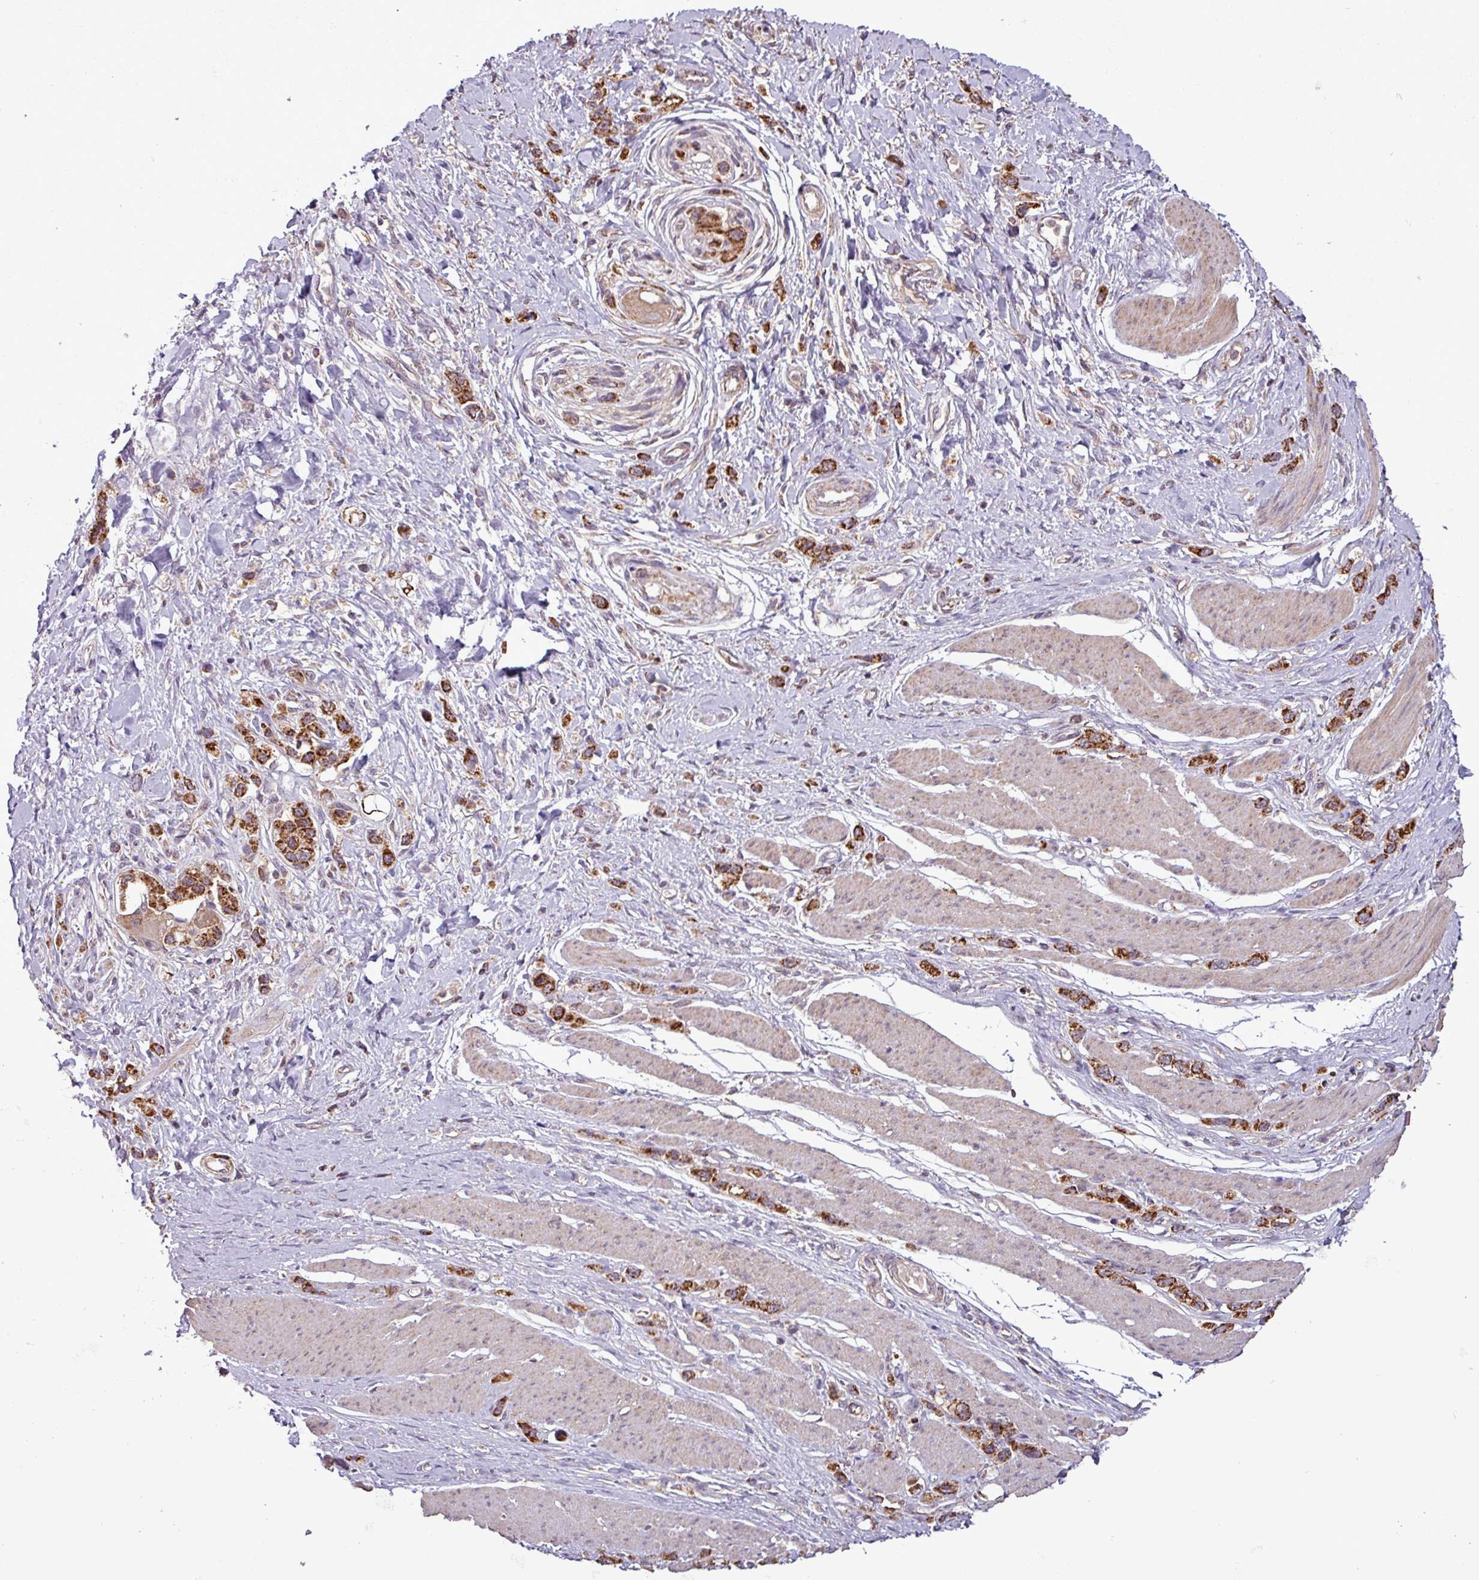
{"staining": {"intensity": "strong", "quantity": ">75%", "location": "cytoplasmic/membranous"}, "tissue": "stomach cancer", "cell_type": "Tumor cells", "image_type": "cancer", "snomed": [{"axis": "morphology", "description": "Adenocarcinoma, NOS"}, {"axis": "topography", "description": "Stomach"}], "caption": "IHC (DAB (3,3'-diaminobenzidine)) staining of stomach cancer (adenocarcinoma) demonstrates strong cytoplasmic/membranous protein positivity in approximately >75% of tumor cells.", "gene": "MCTP2", "patient": {"sex": "female", "age": 65}}